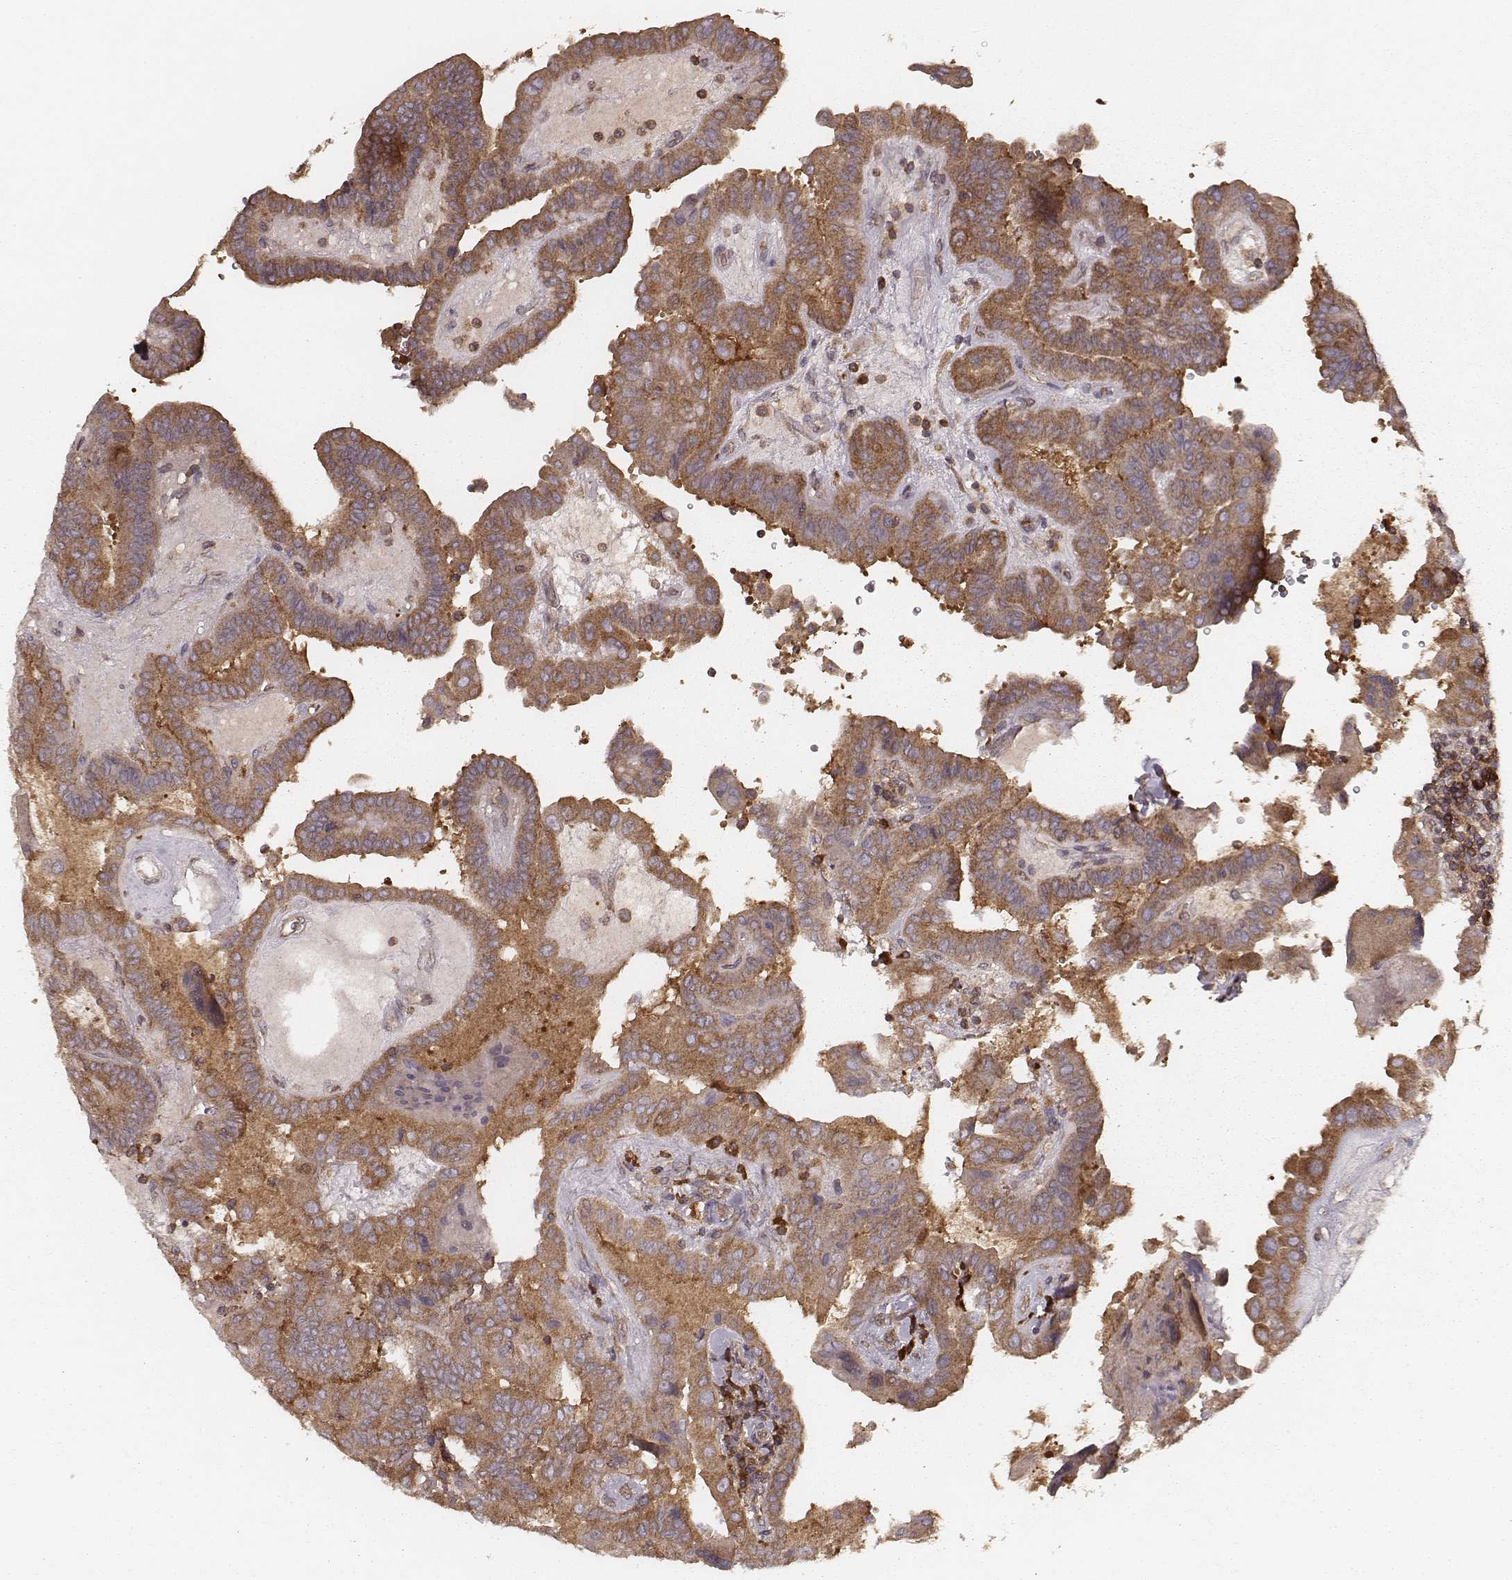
{"staining": {"intensity": "moderate", "quantity": ">75%", "location": "cytoplasmic/membranous"}, "tissue": "thyroid cancer", "cell_type": "Tumor cells", "image_type": "cancer", "snomed": [{"axis": "morphology", "description": "Papillary adenocarcinoma, NOS"}, {"axis": "topography", "description": "Thyroid gland"}], "caption": "Immunohistochemistry (DAB) staining of human thyroid cancer exhibits moderate cytoplasmic/membranous protein positivity in about >75% of tumor cells.", "gene": "CARS1", "patient": {"sex": "female", "age": 37}}